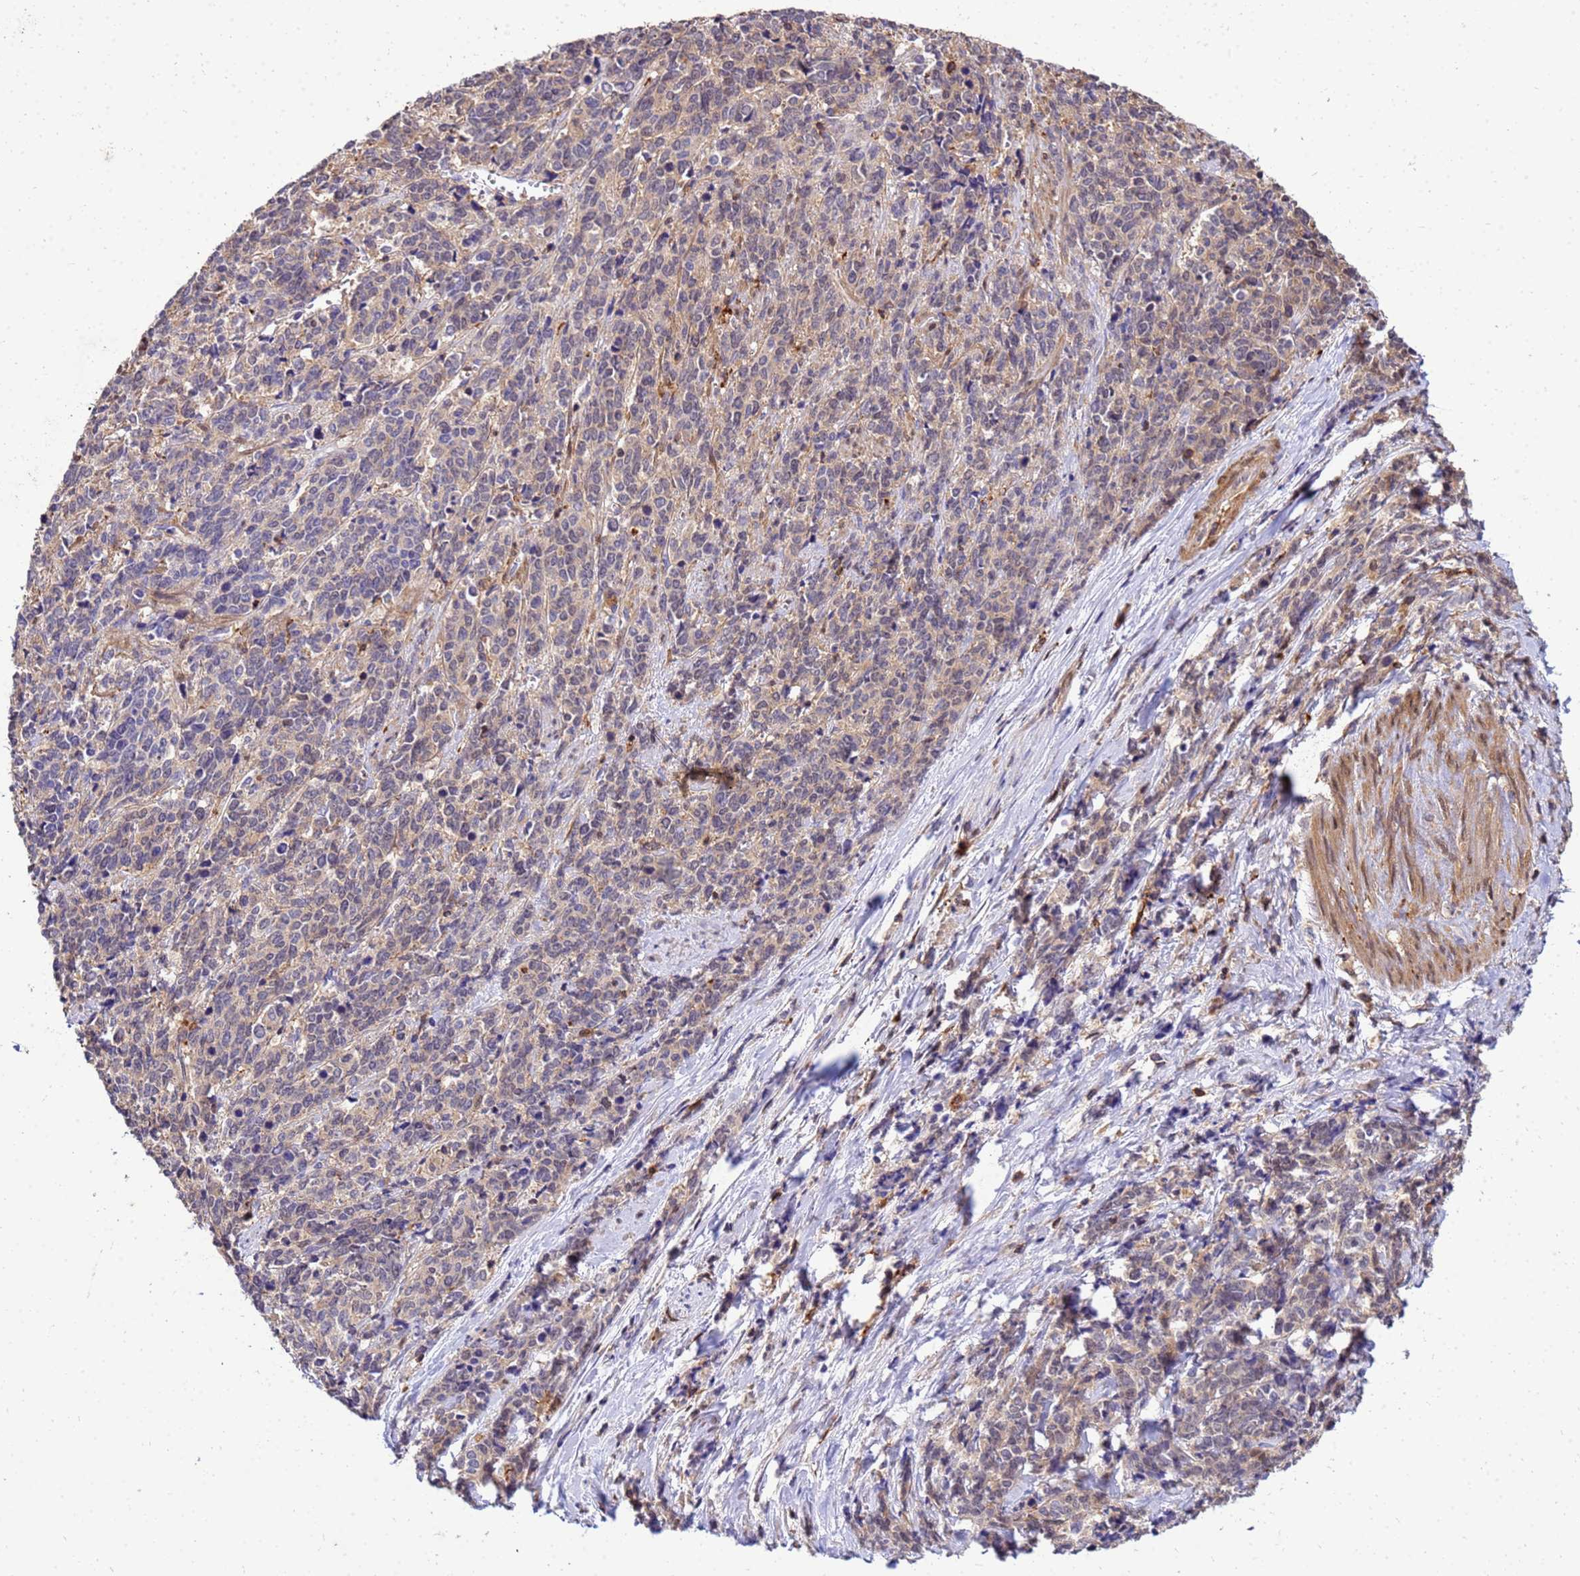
{"staining": {"intensity": "weak", "quantity": "25%-75%", "location": "cytoplasmic/membranous"}, "tissue": "cervical cancer", "cell_type": "Tumor cells", "image_type": "cancer", "snomed": [{"axis": "morphology", "description": "Squamous cell carcinoma, NOS"}, {"axis": "topography", "description": "Cervix"}], "caption": "Immunohistochemical staining of squamous cell carcinoma (cervical) displays low levels of weak cytoplasmic/membranous protein expression in about 25%-75% of tumor cells. The staining is performed using DAB brown chromogen to label protein expression. The nuclei are counter-stained blue using hematoxylin.", "gene": "DBNDD2", "patient": {"sex": "female", "age": 60}}